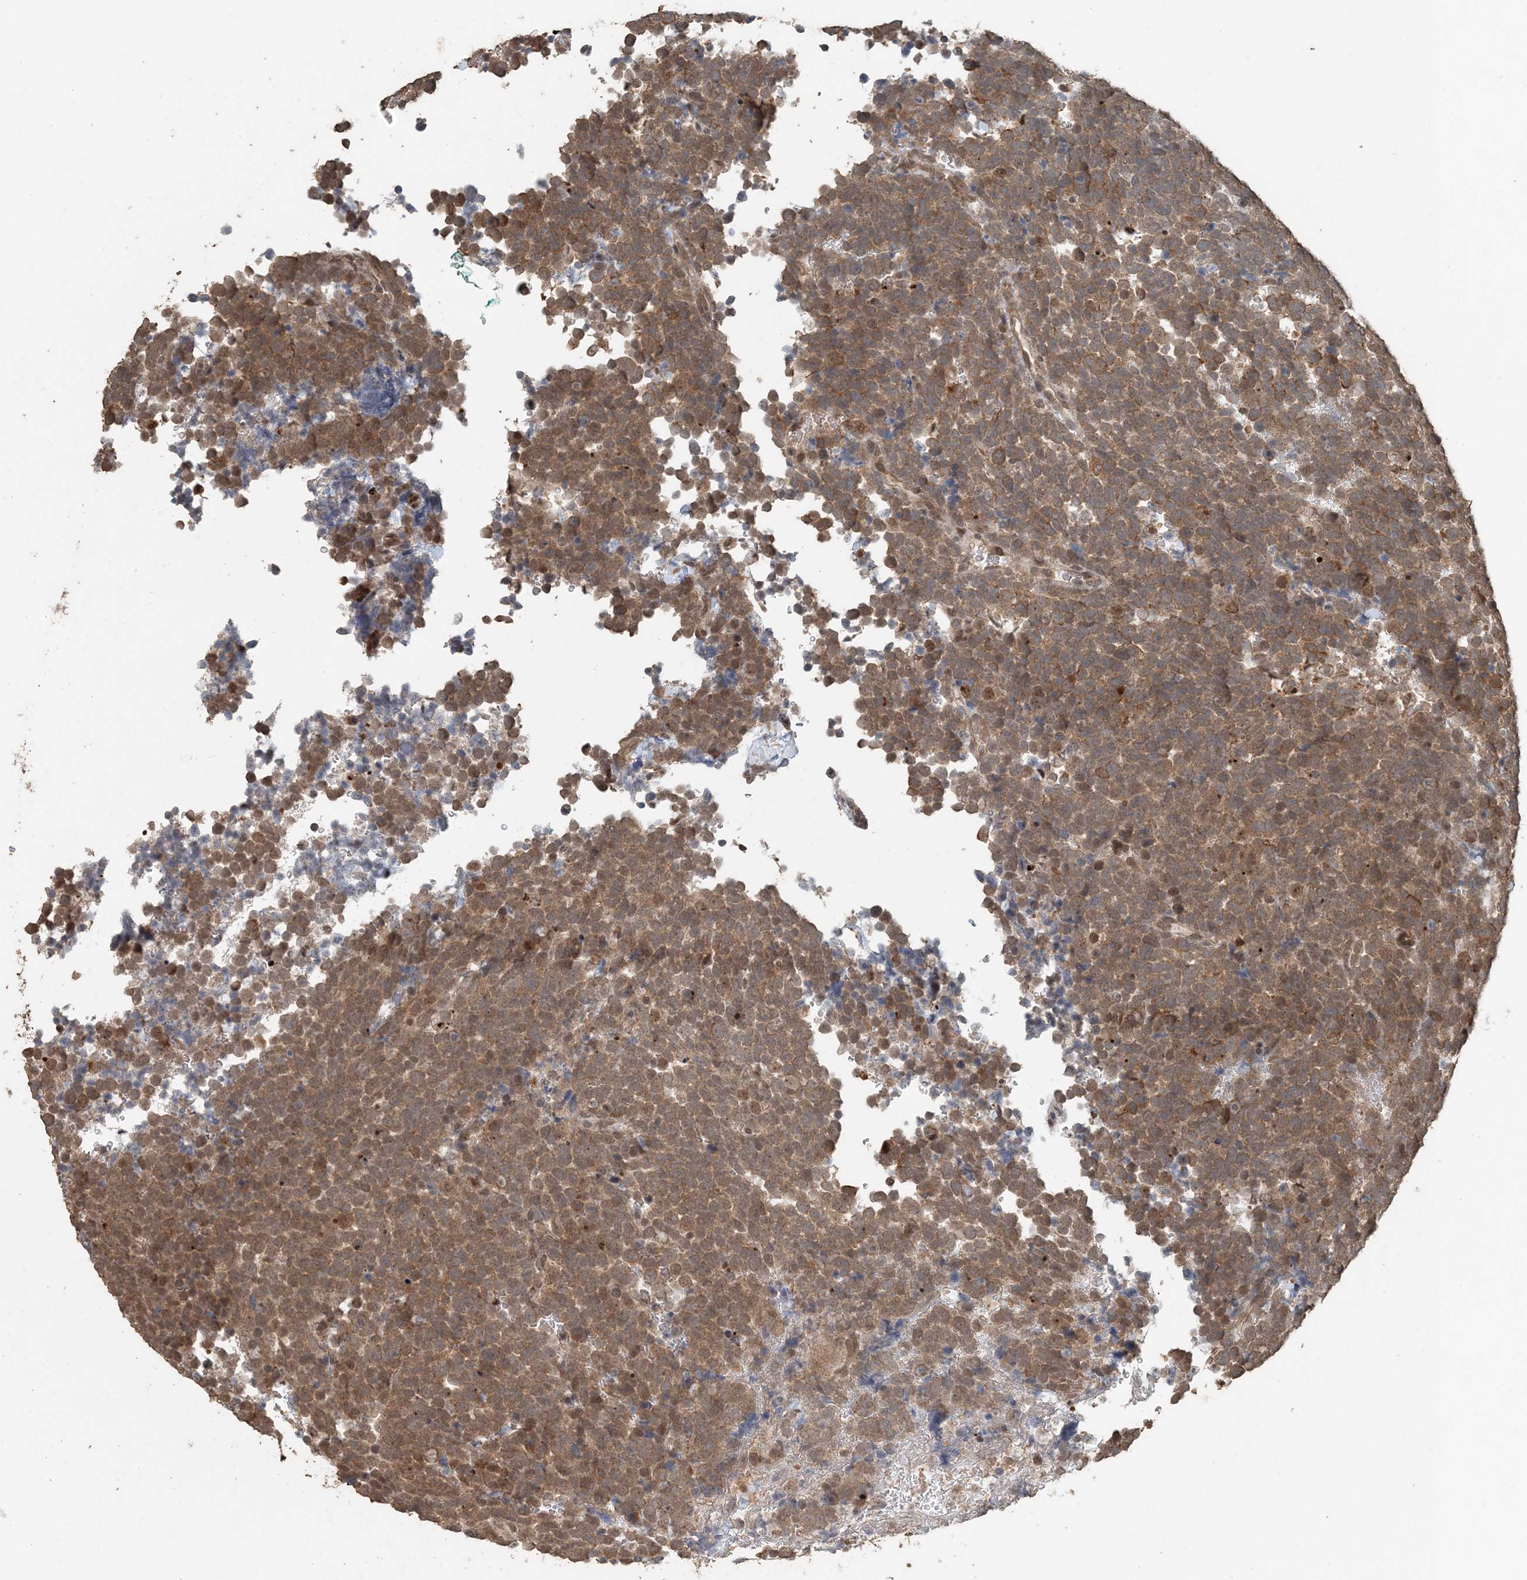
{"staining": {"intensity": "moderate", "quantity": ">75%", "location": "cytoplasmic/membranous,nuclear"}, "tissue": "urothelial cancer", "cell_type": "Tumor cells", "image_type": "cancer", "snomed": [{"axis": "morphology", "description": "Urothelial carcinoma, High grade"}, {"axis": "topography", "description": "Urinary bladder"}], "caption": "A brown stain labels moderate cytoplasmic/membranous and nuclear positivity of a protein in human urothelial carcinoma (high-grade) tumor cells.", "gene": "ATP13A2", "patient": {"sex": "female", "age": 82}}